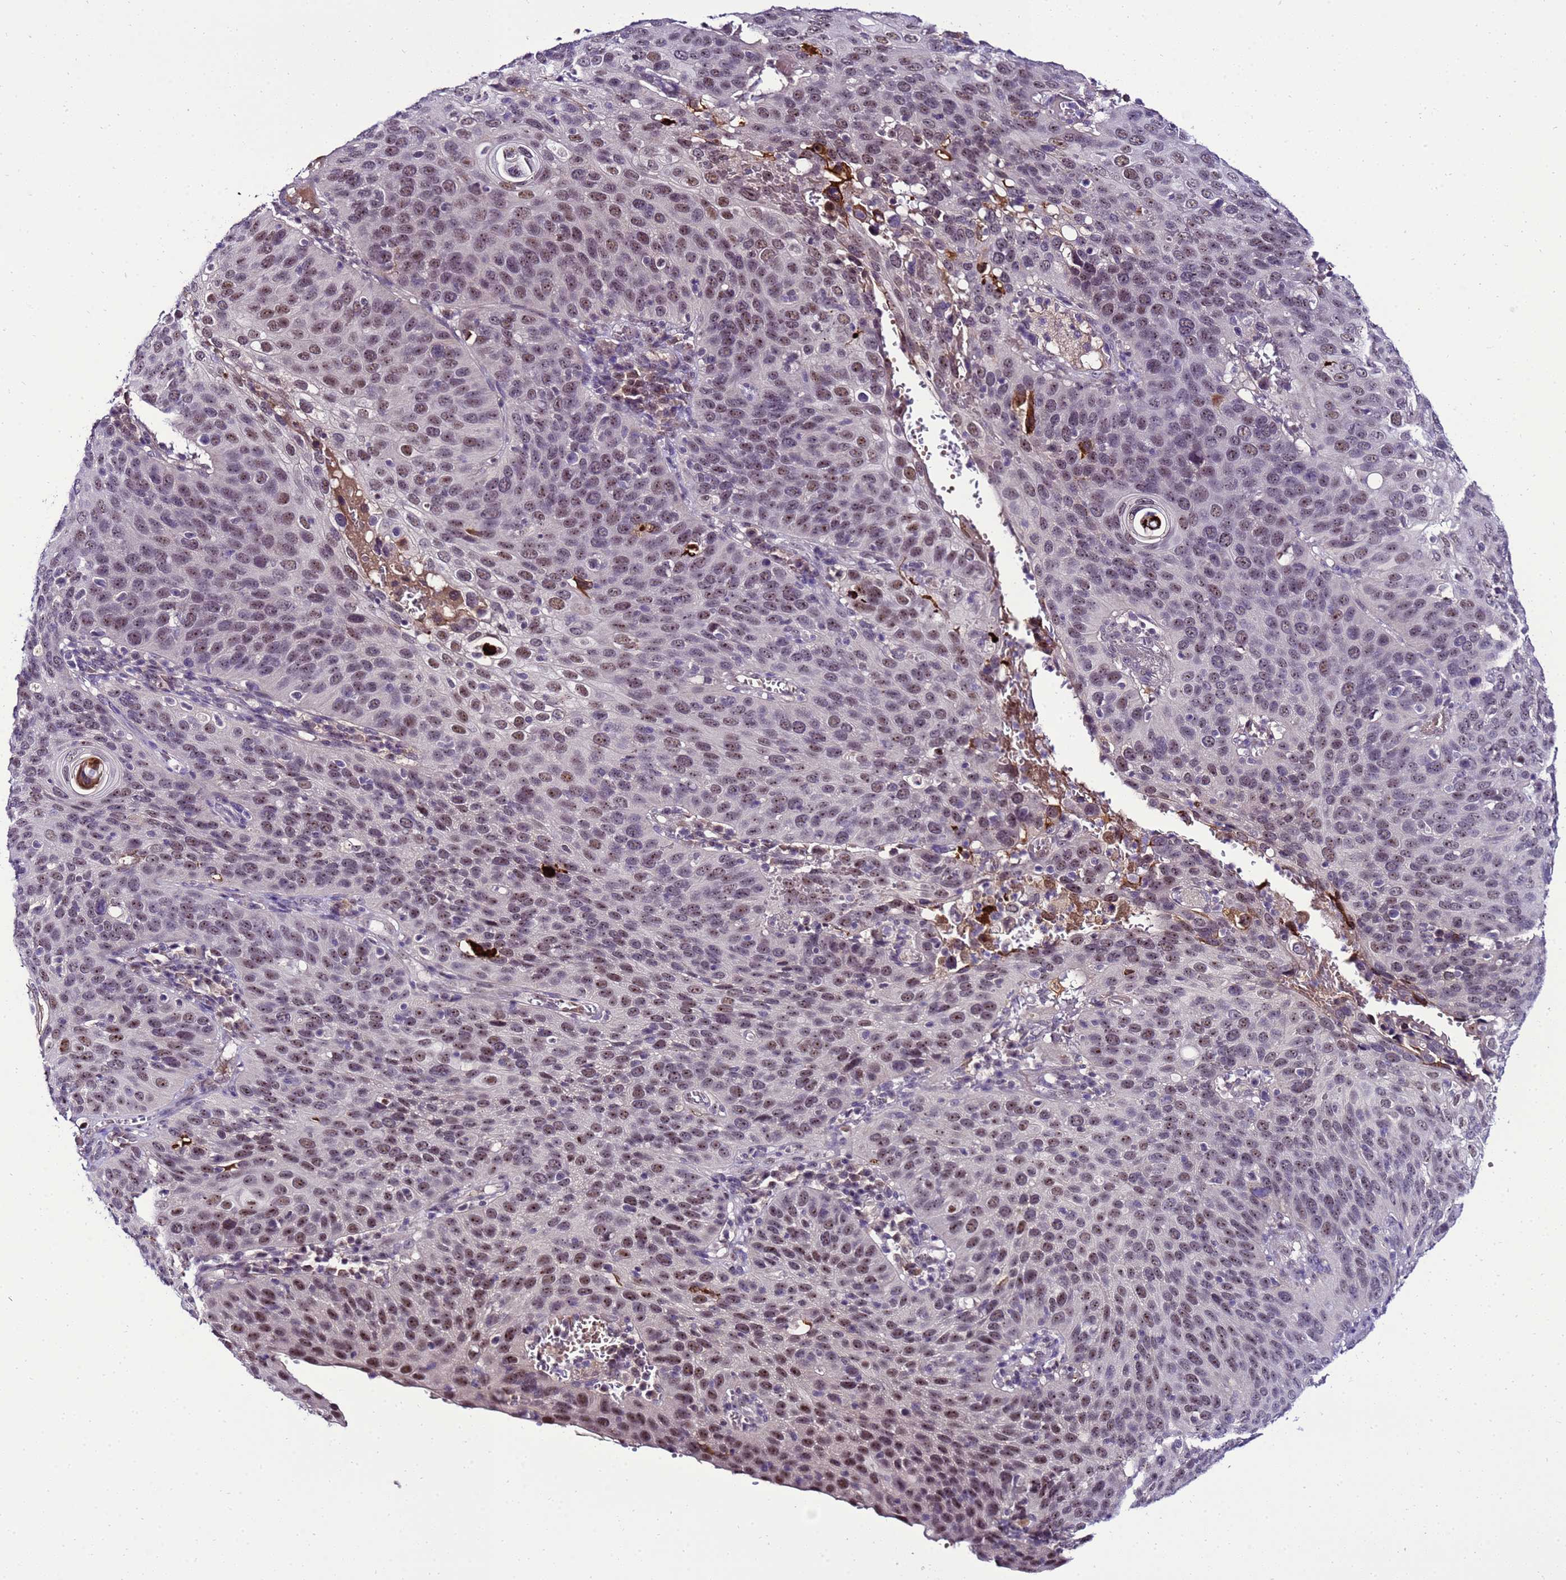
{"staining": {"intensity": "moderate", "quantity": ">75%", "location": "nuclear"}, "tissue": "cervical cancer", "cell_type": "Tumor cells", "image_type": "cancer", "snomed": [{"axis": "morphology", "description": "Squamous cell carcinoma, NOS"}, {"axis": "topography", "description": "Cervix"}], "caption": "Immunohistochemical staining of cervical squamous cell carcinoma shows medium levels of moderate nuclear staining in about >75% of tumor cells. The protein of interest is shown in brown color, while the nuclei are stained blue.", "gene": "C19orf47", "patient": {"sex": "female", "age": 36}}